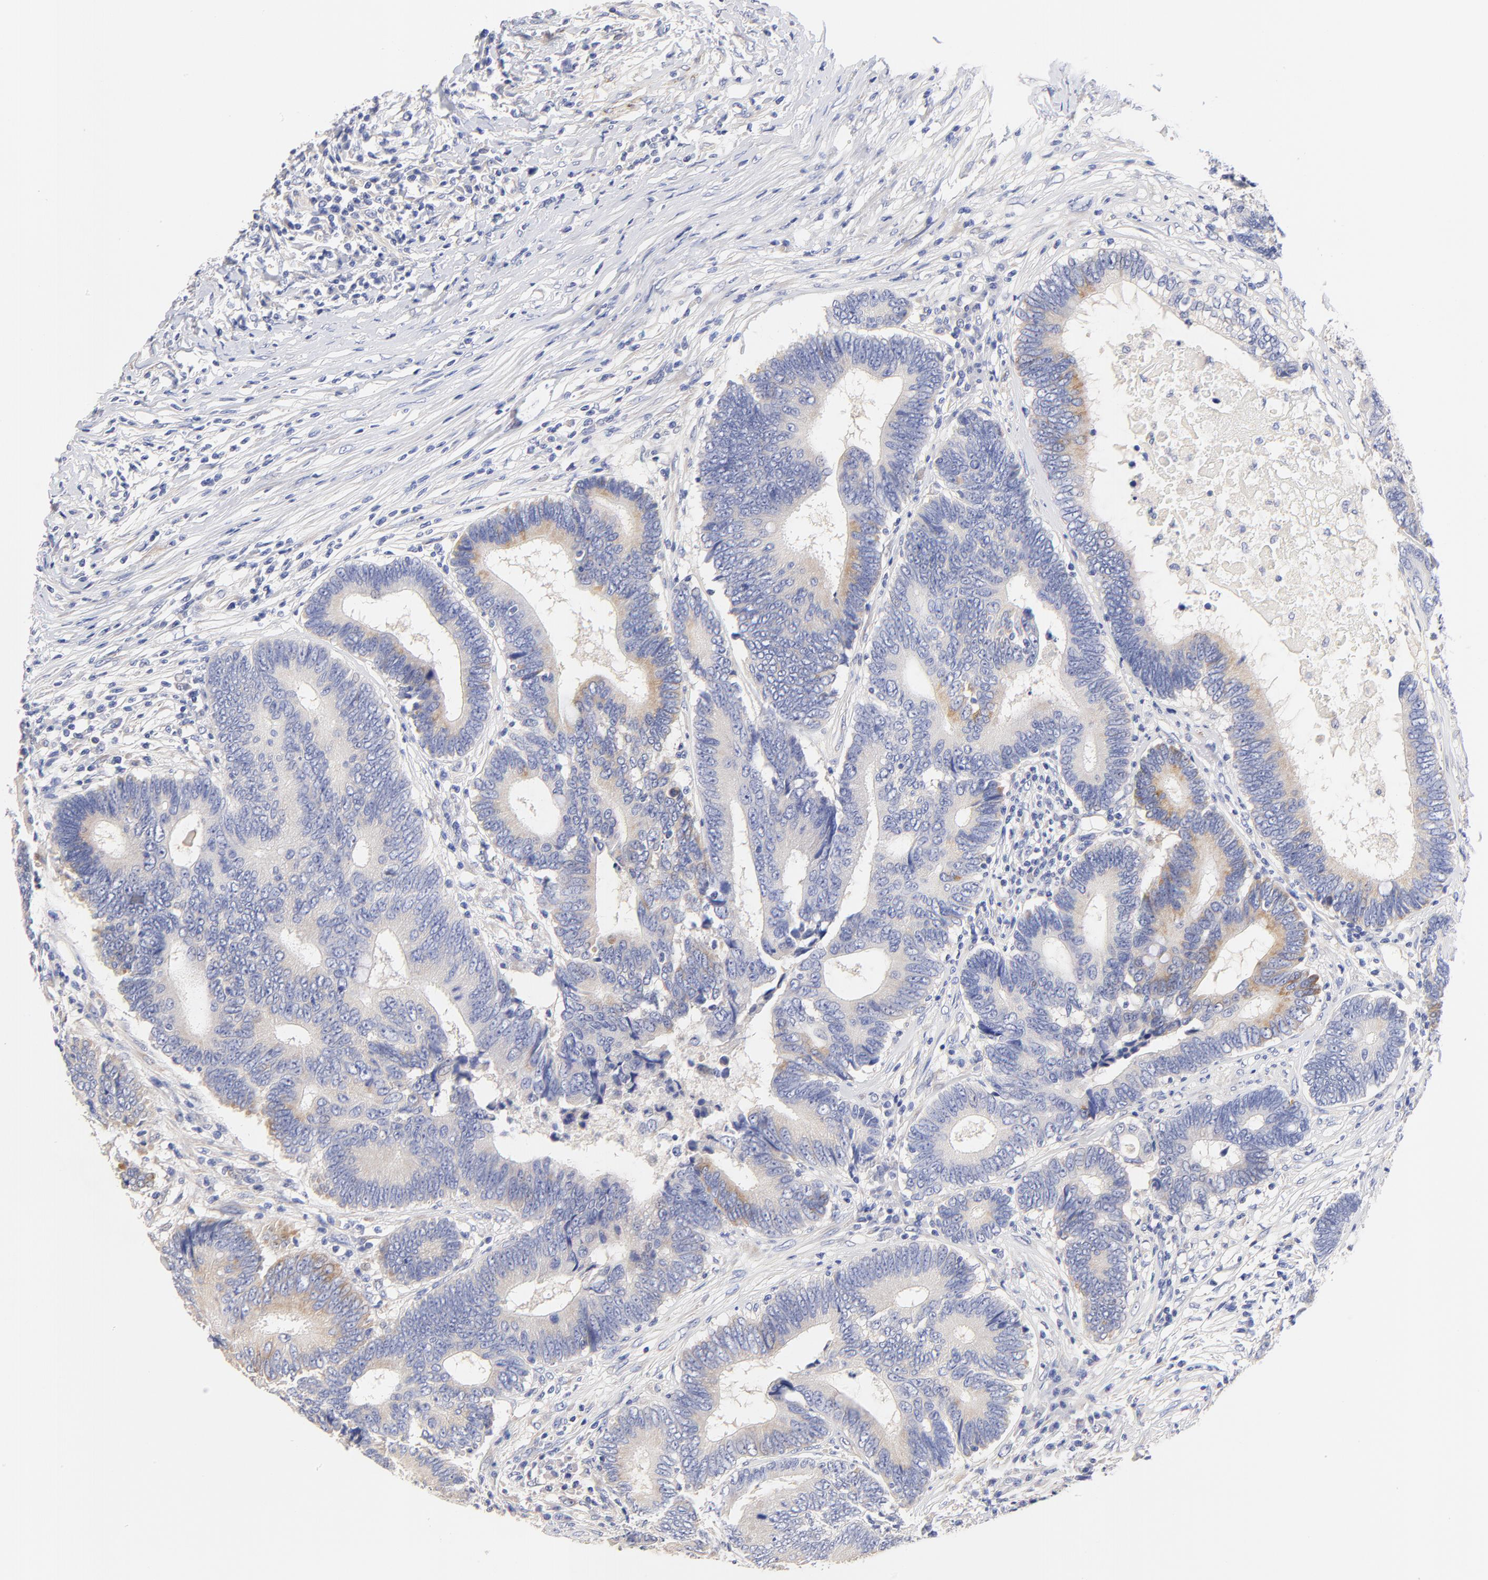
{"staining": {"intensity": "weak", "quantity": "25%-75%", "location": "cytoplasmic/membranous"}, "tissue": "colorectal cancer", "cell_type": "Tumor cells", "image_type": "cancer", "snomed": [{"axis": "morphology", "description": "Adenocarcinoma, NOS"}, {"axis": "topography", "description": "Colon"}], "caption": "Brown immunohistochemical staining in colorectal cancer reveals weak cytoplasmic/membranous expression in about 25%-75% of tumor cells. (DAB = brown stain, brightfield microscopy at high magnification).", "gene": "HS3ST1", "patient": {"sex": "female", "age": 78}}